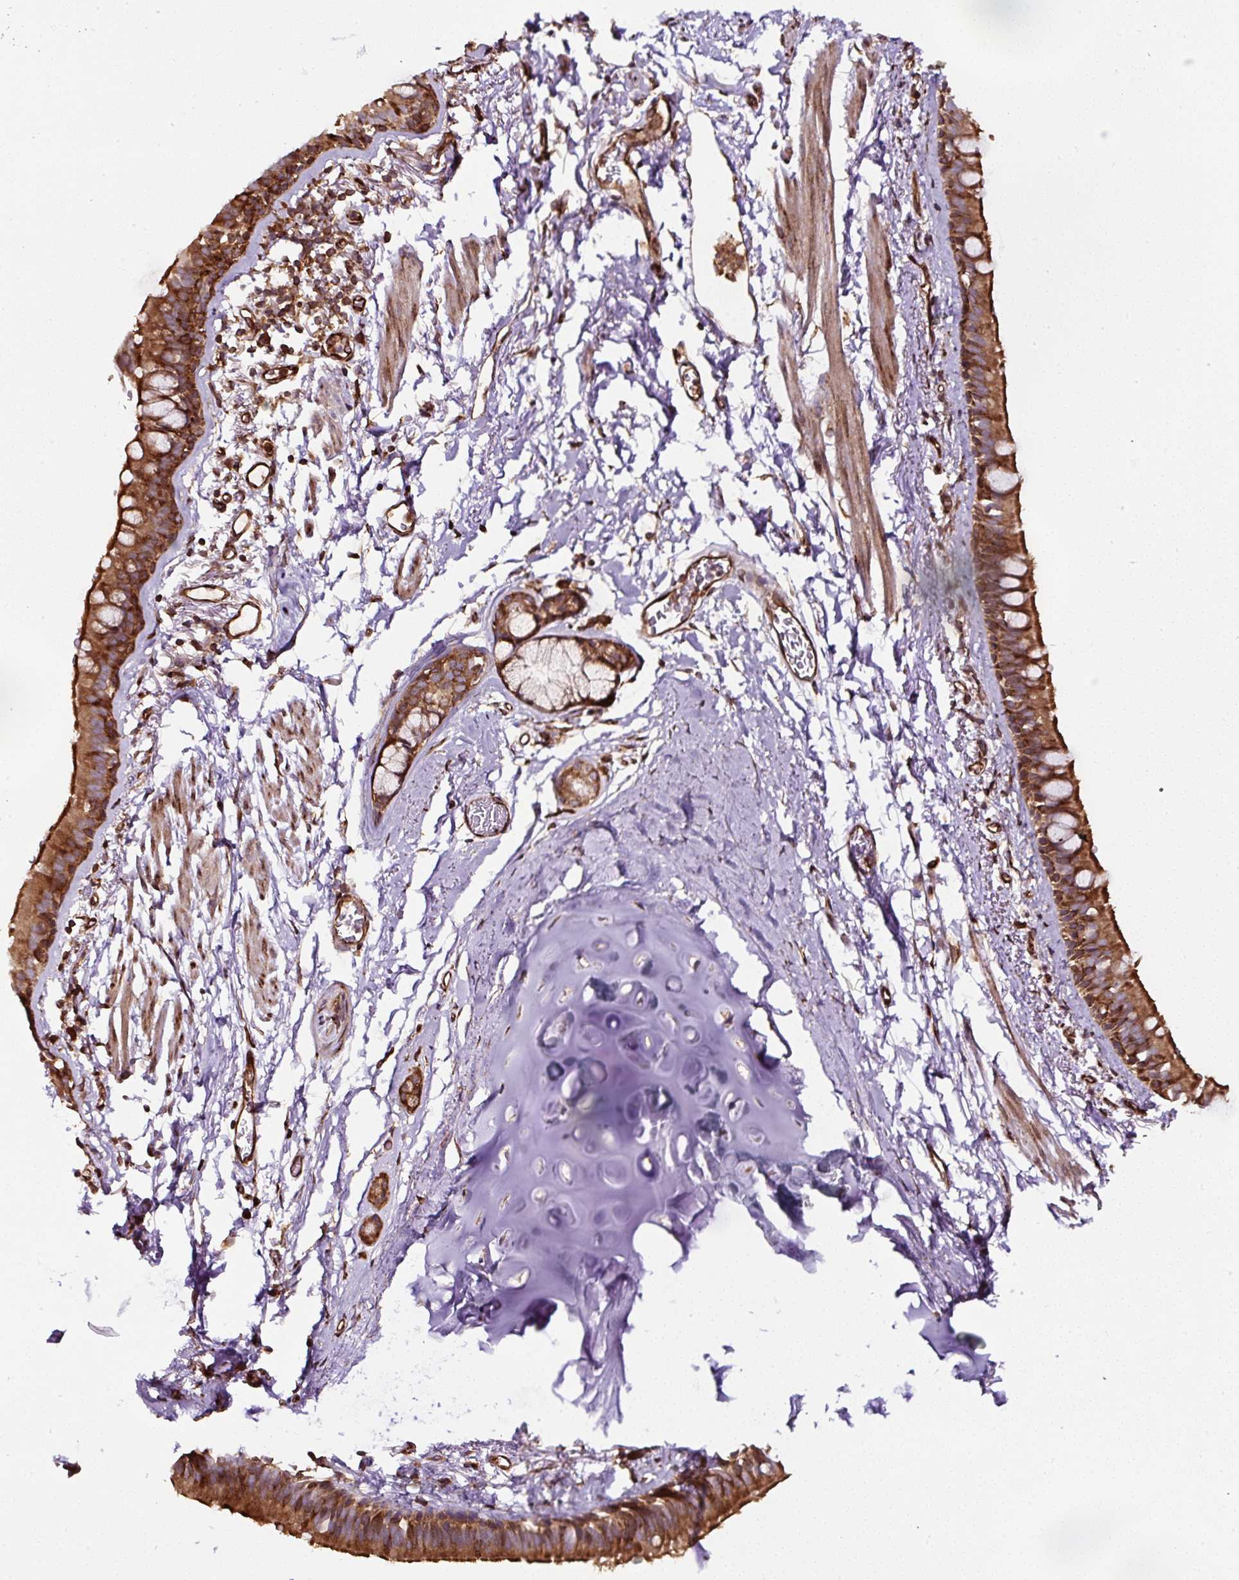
{"staining": {"intensity": "strong", "quantity": ">75%", "location": "cytoplasmic/membranous"}, "tissue": "bronchus", "cell_type": "Respiratory epithelial cells", "image_type": "normal", "snomed": [{"axis": "morphology", "description": "Normal tissue, NOS"}, {"axis": "topography", "description": "Bronchus"}], "caption": "Protein staining demonstrates strong cytoplasmic/membranous positivity in about >75% of respiratory epithelial cells in unremarkable bronchus.", "gene": "KDM4E", "patient": {"sex": "male", "age": 67}}